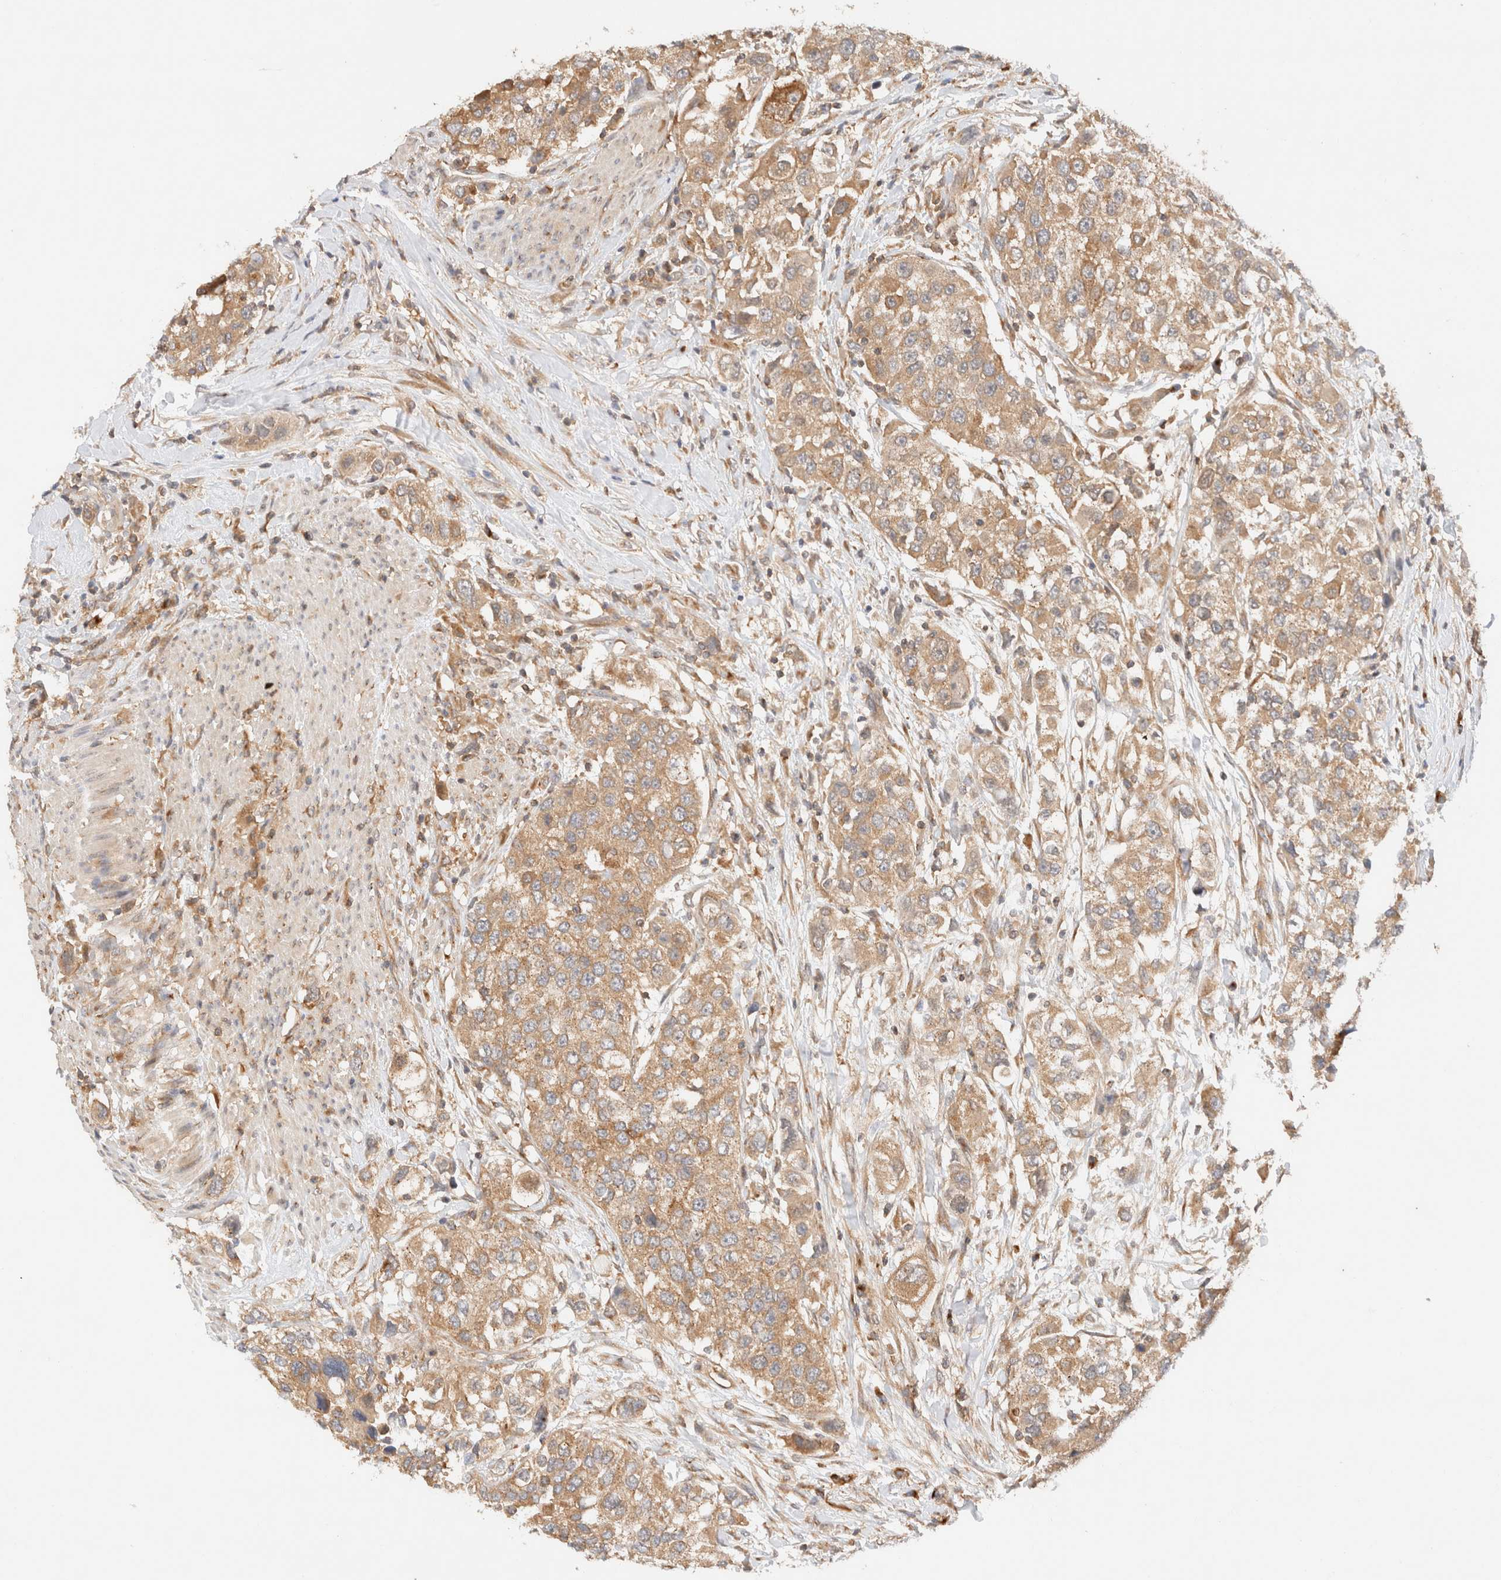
{"staining": {"intensity": "moderate", "quantity": ">75%", "location": "cytoplasmic/membranous"}, "tissue": "urothelial cancer", "cell_type": "Tumor cells", "image_type": "cancer", "snomed": [{"axis": "morphology", "description": "Urothelial carcinoma, High grade"}, {"axis": "topography", "description": "Urinary bladder"}], "caption": "This image shows IHC staining of human urothelial cancer, with medium moderate cytoplasmic/membranous expression in about >75% of tumor cells.", "gene": "RABEP1", "patient": {"sex": "female", "age": 80}}